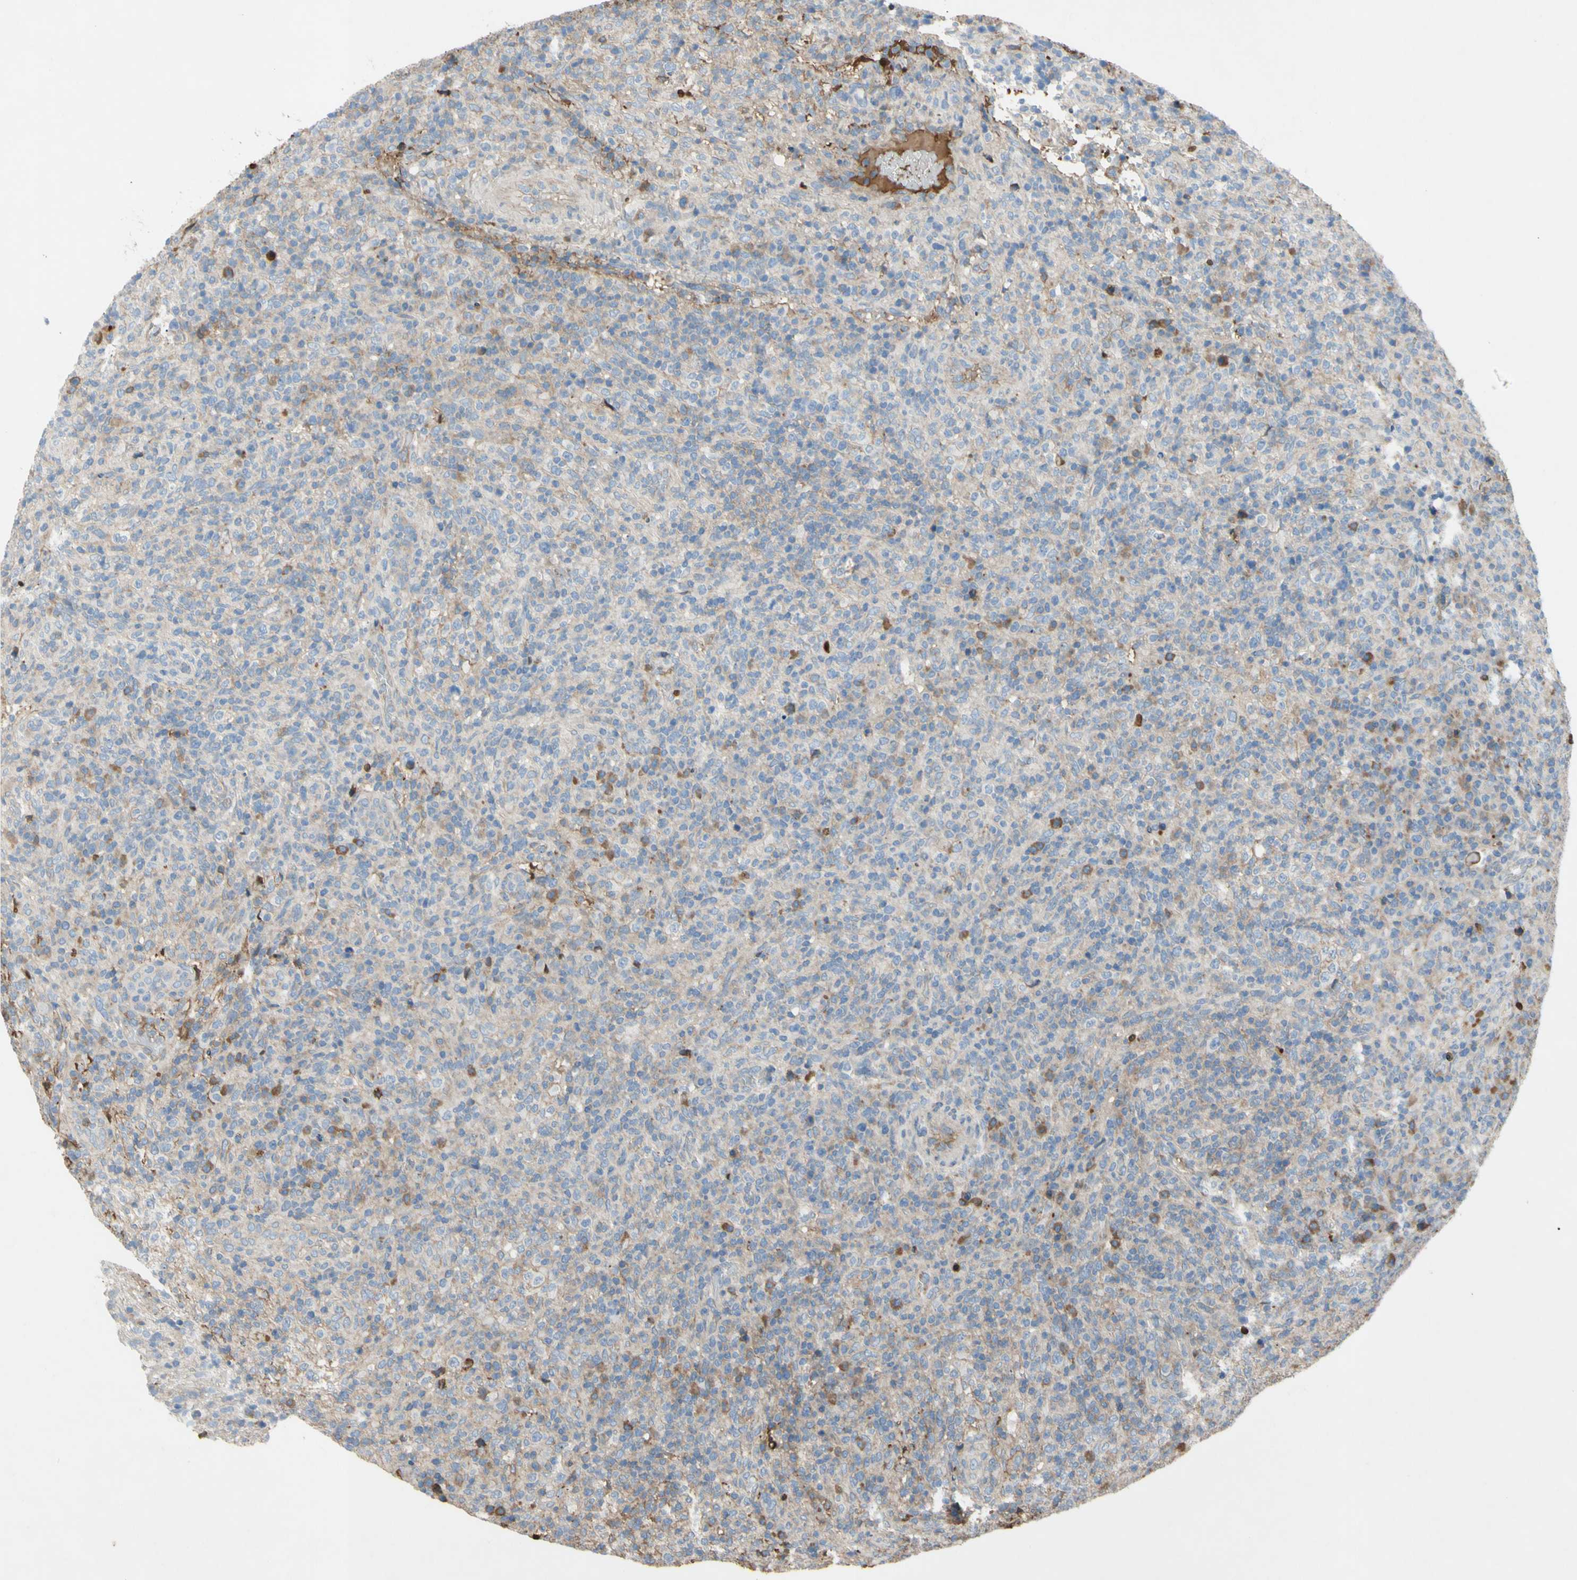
{"staining": {"intensity": "weak", "quantity": ">75%", "location": "cytoplasmic/membranous"}, "tissue": "lymphoma", "cell_type": "Tumor cells", "image_type": "cancer", "snomed": [{"axis": "morphology", "description": "Malignant lymphoma, non-Hodgkin's type, High grade"}, {"axis": "topography", "description": "Lymph node"}], "caption": "Lymphoma was stained to show a protein in brown. There is low levels of weak cytoplasmic/membranous staining in approximately >75% of tumor cells.", "gene": "TIMP2", "patient": {"sex": "female", "age": 76}}